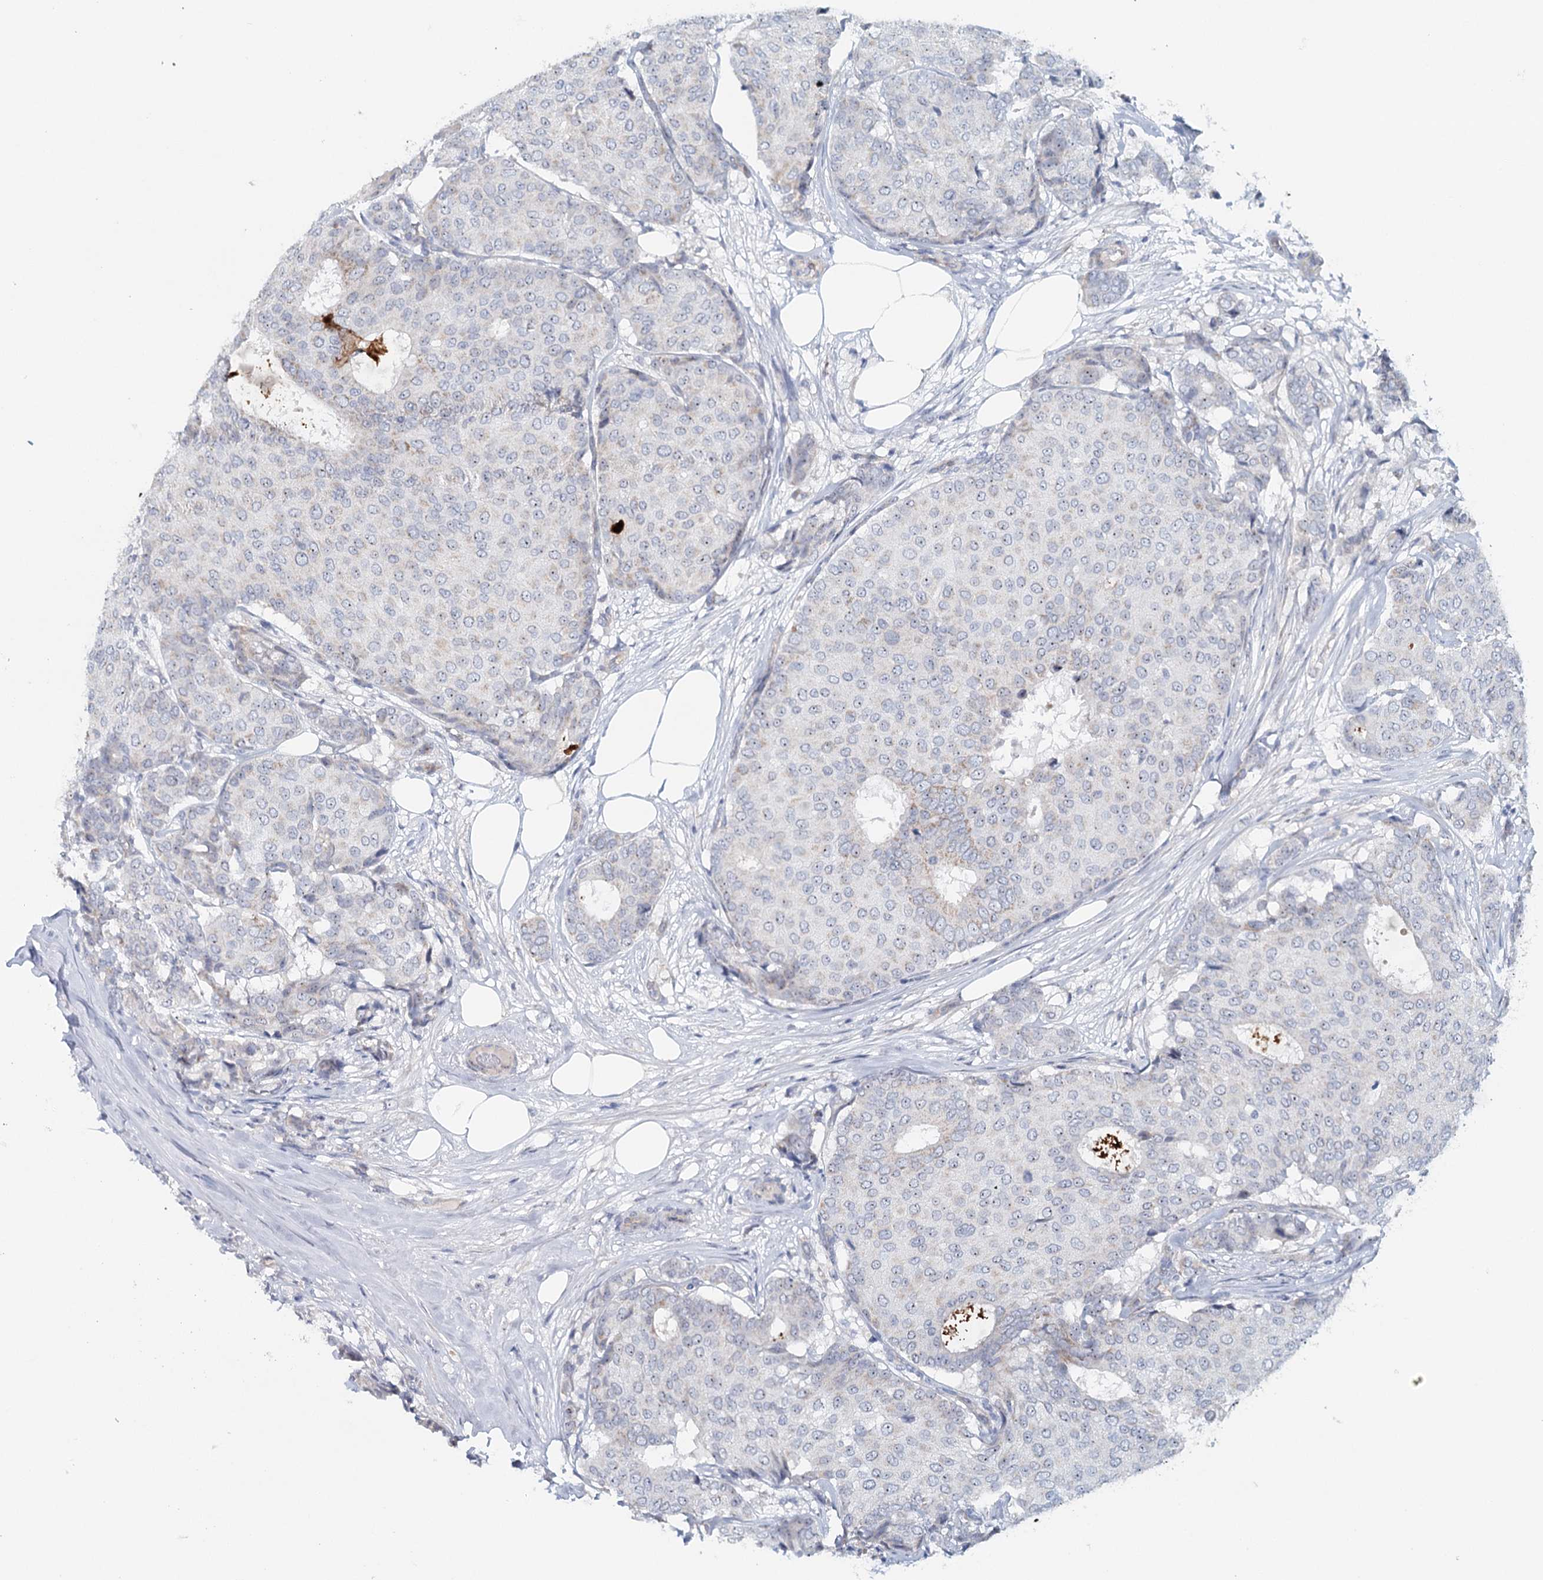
{"staining": {"intensity": "weak", "quantity": "<25%", "location": "cytoplasmic/membranous"}, "tissue": "breast cancer", "cell_type": "Tumor cells", "image_type": "cancer", "snomed": [{"axis": "morphology", "description": "Duct carcinoma"}, {"axis": "topography", "description": "Breast"}], "caption": "IHC photomicrograph of neoplastic tissue: breast invasive ductal carcinoma stained with DAB exhibits no significant protein positivity in tumor cells.", "gene": "RBM43", "patient": {"sex": "female", "age": 75}}